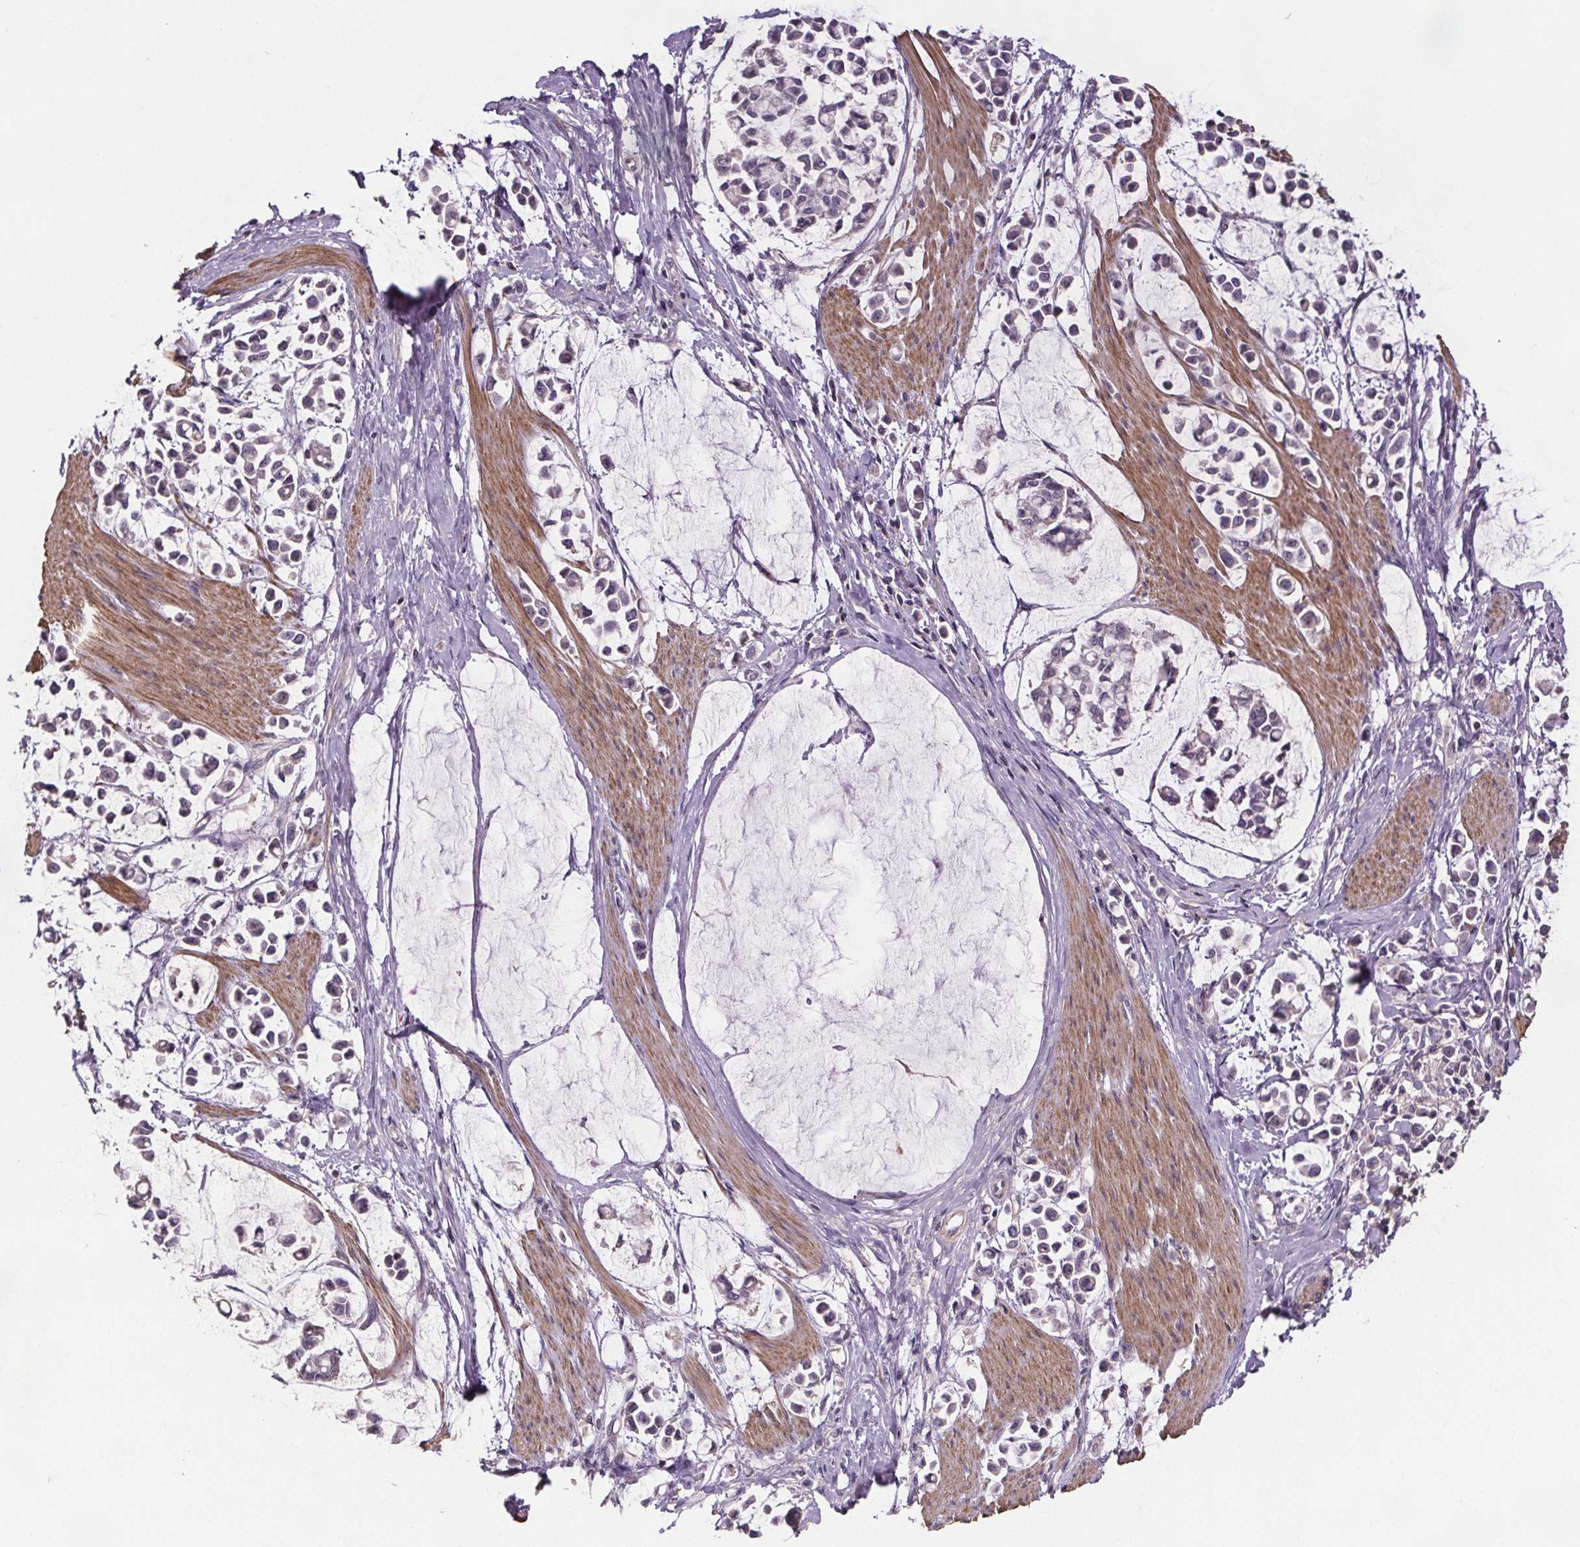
{"staining": {"intensity": "negative", "quantity": "none", "location": "none"}, "tissue": "stomach cancer", "cell_type": "Tumor cells", "image_type": "cancer", "snomed": [{"axis": "morphology", "description": "Adenocarcinoma, NOS"}, {"axis": "topography", "description": "Stomach"}], "caption": "The micrograph shows no significant expression in tumor cells of adenocarcinoma (stomach).", "gene": "CLN3", "patient": {"sex": "male", "age": 82}}